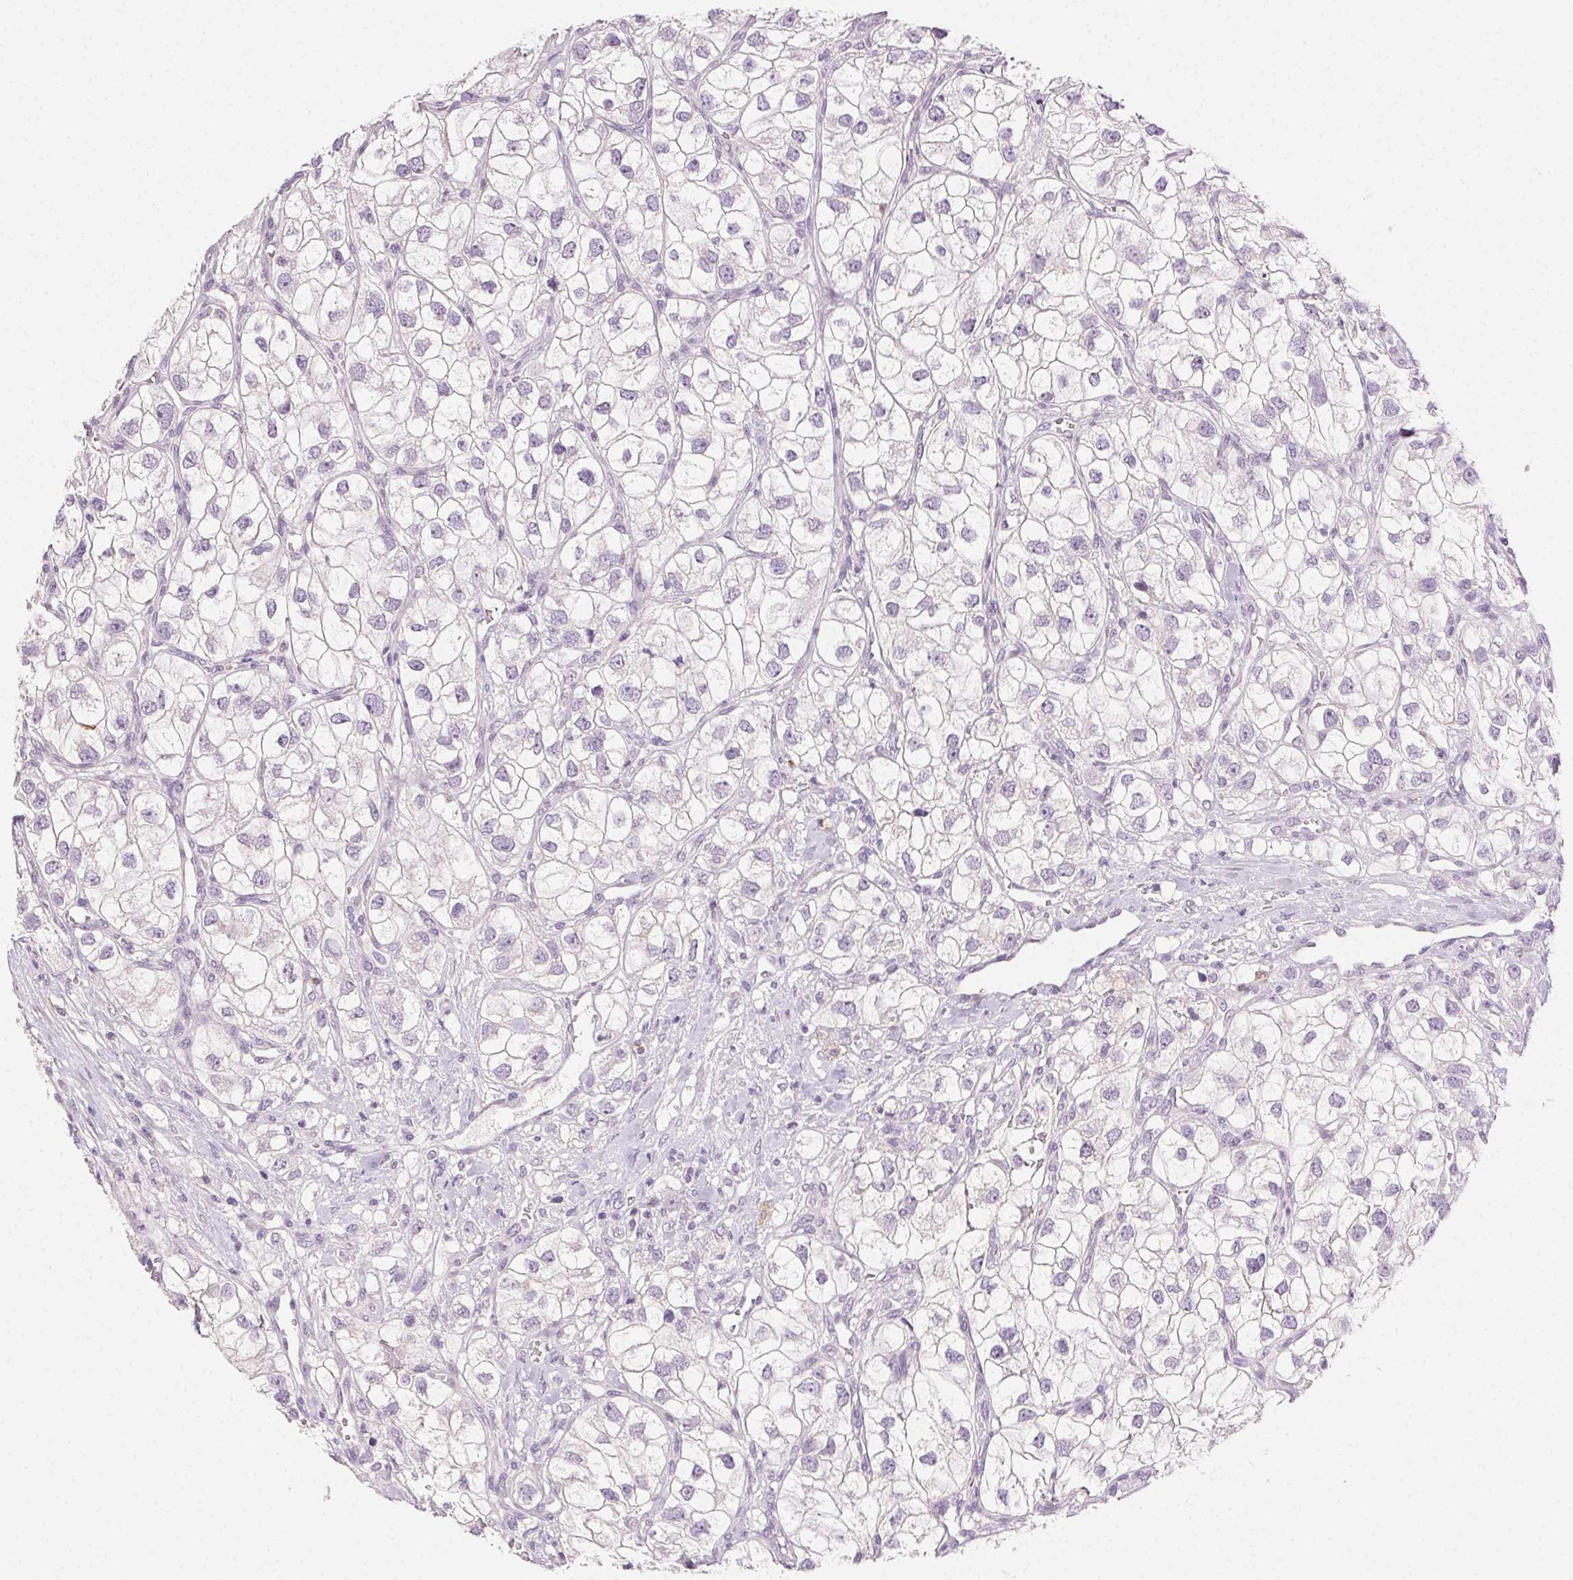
{"staining": {"intensity": "negative", "quantity": "none", "location": "none"}, "tissue": "renal cancer", "cell_type": "Tumor cells", "image_type": "cancer", "snomed": [{"axis": "morphology", "description": "Adenocarcinoma, NOS"}, {"axis": "topography", "description": "Kidney"}], "caption": "High magnification brightfield microscopy of renal cancer (adenocarcinoma) stained with DAB (3,3'-diaminobenzidine) (brown) and counterstained with hematoxylin (blue): tumor cells show no significant expression.", "gene": "AKAP5", "patient": {"sex": "male", "age": 59}}